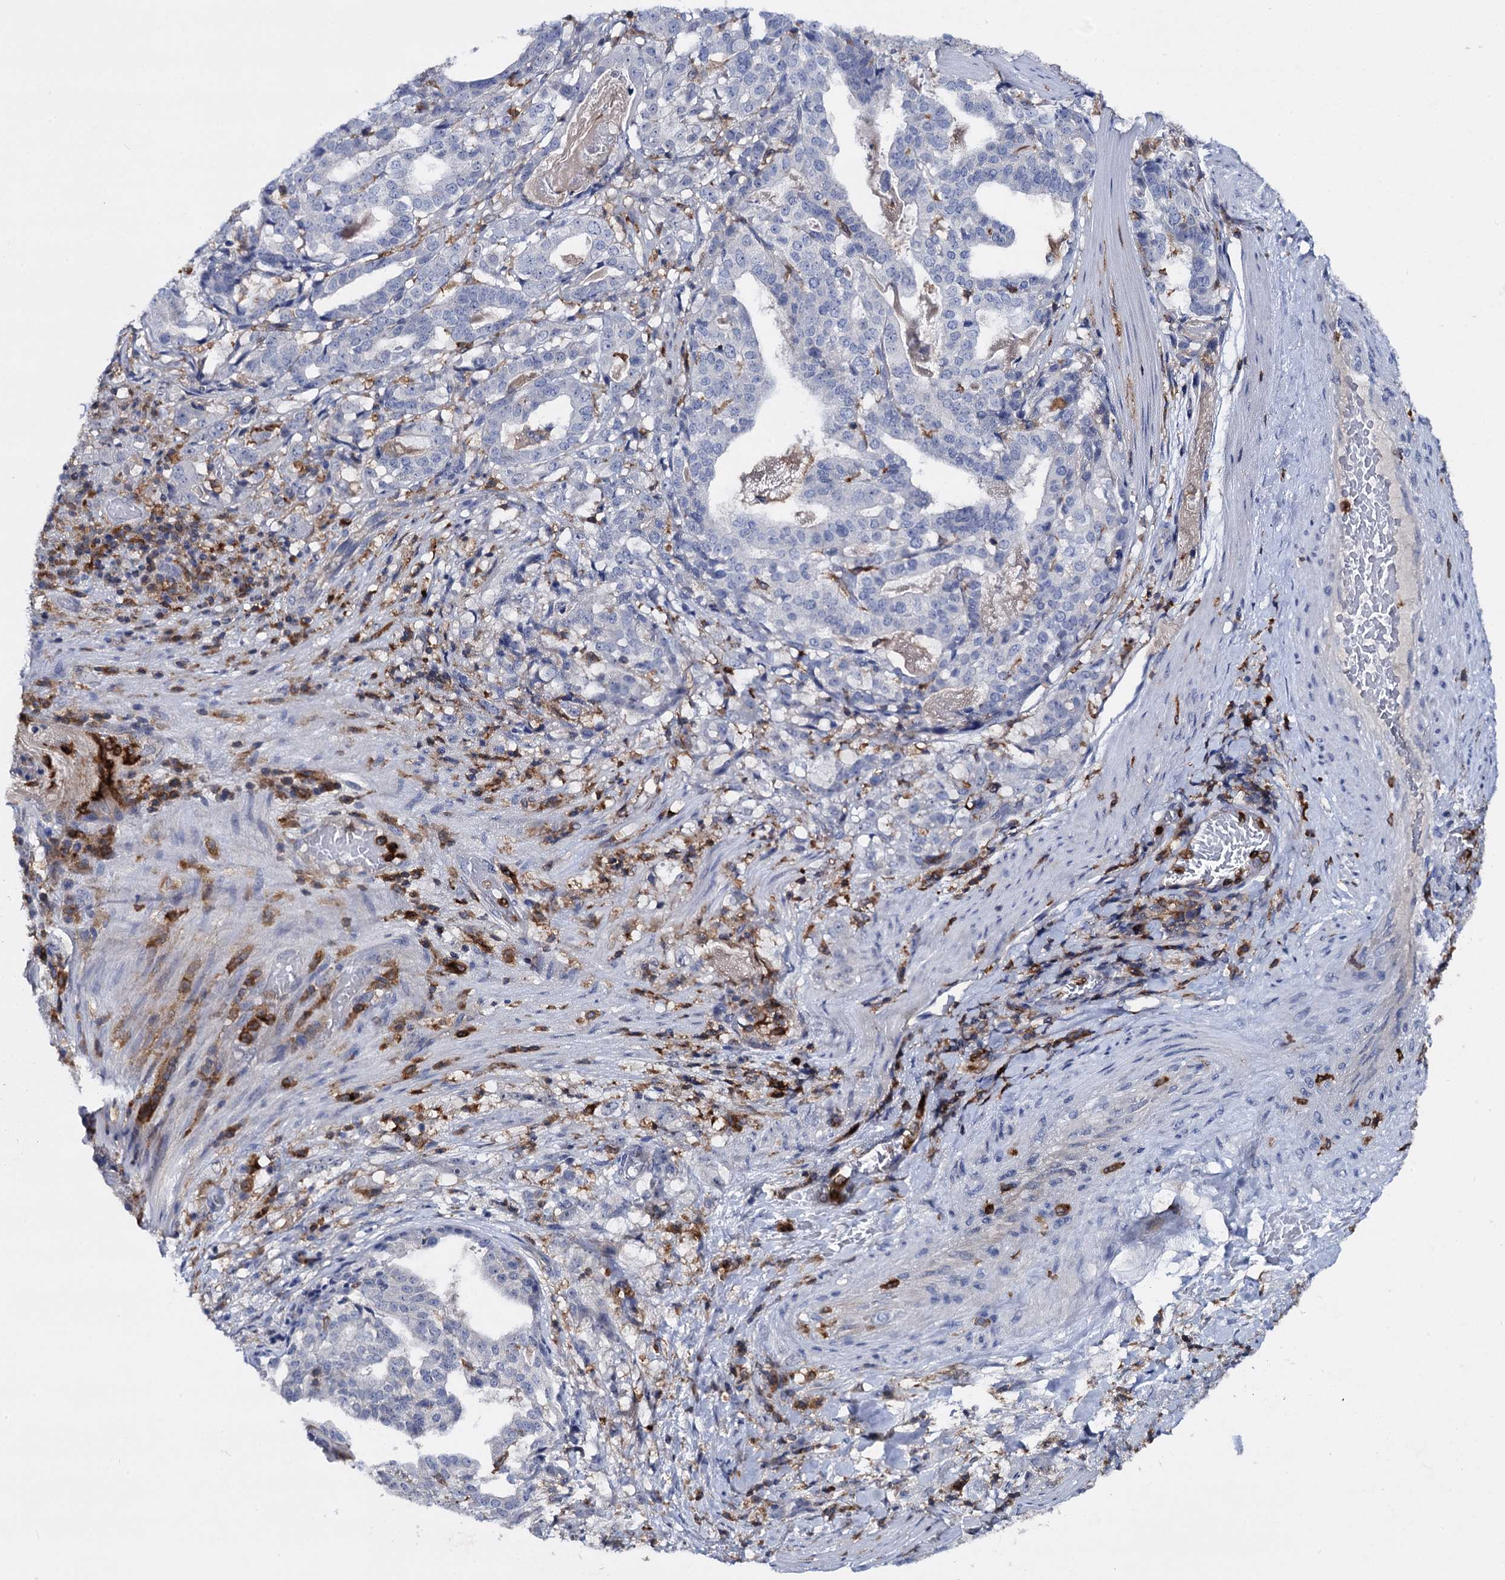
{"staining": {"intensity": "negative", "quantity": "none", "location": "none"}, "tissue": "stomach cancer", "cell_type": "Tumor cells", "image_type": "cancer", "snomed": [{"axis": "morphology", "description": "Adenocarcinoma, NOS"}, {"axis": "topography", "description": "Stomach"}], "caption": "Immunohistochemistry image of neoplastic tissue: human stomach adenocarcinoma stained with DAB (3,3'-diaminobenzidine) shows no significant protein staining in tumor cells. (DAB immunohistochemistry visualized using brightfield microscopy, high magnification).", "gene": "RHOG", "patient": {"sex": "male", "age": 48}}